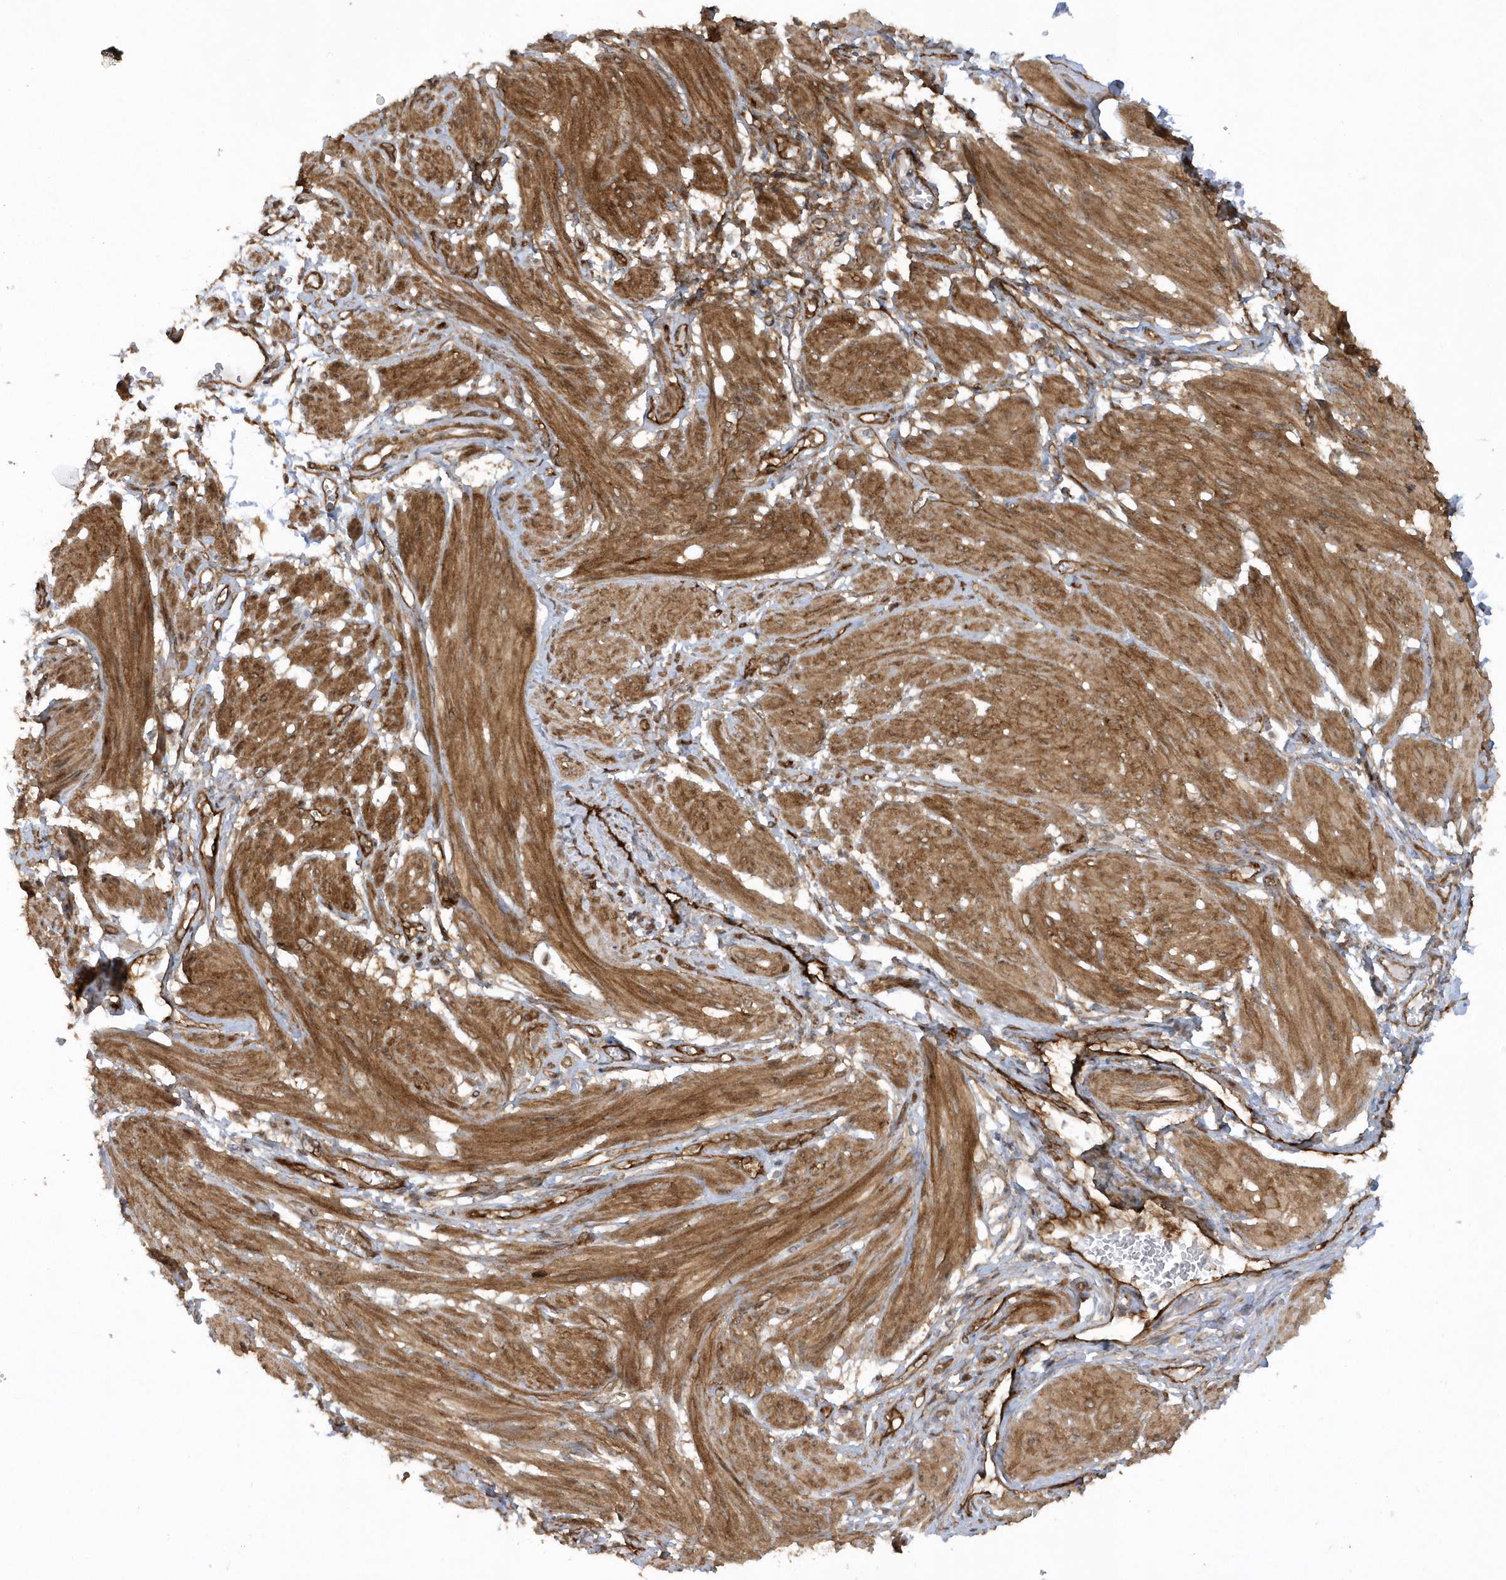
{"staining": {"intensity": "moderate", "quantity": ">75%", "location": "cytoplasmic/membranous"}, "tissue": "smooth muscle", "cell_type": "Smooth muscle cells", "image_type": "normal", "snomed": [{"axis": "morphology", "description": "Normal tissue, NOS"}, {"axis": "topography", "description": "Smooth muscle"}], "caption": "Immunohistochemical staining of unremarkable smooth muscle displays moderate cytoplasmic/membranous protein positivity in about >75% of smooth muscle cells. (Brightfield microscopy of DAB IHC at high magnification).", "gene": "RAI14", "patient": {"sex": "female", "age": 39}}